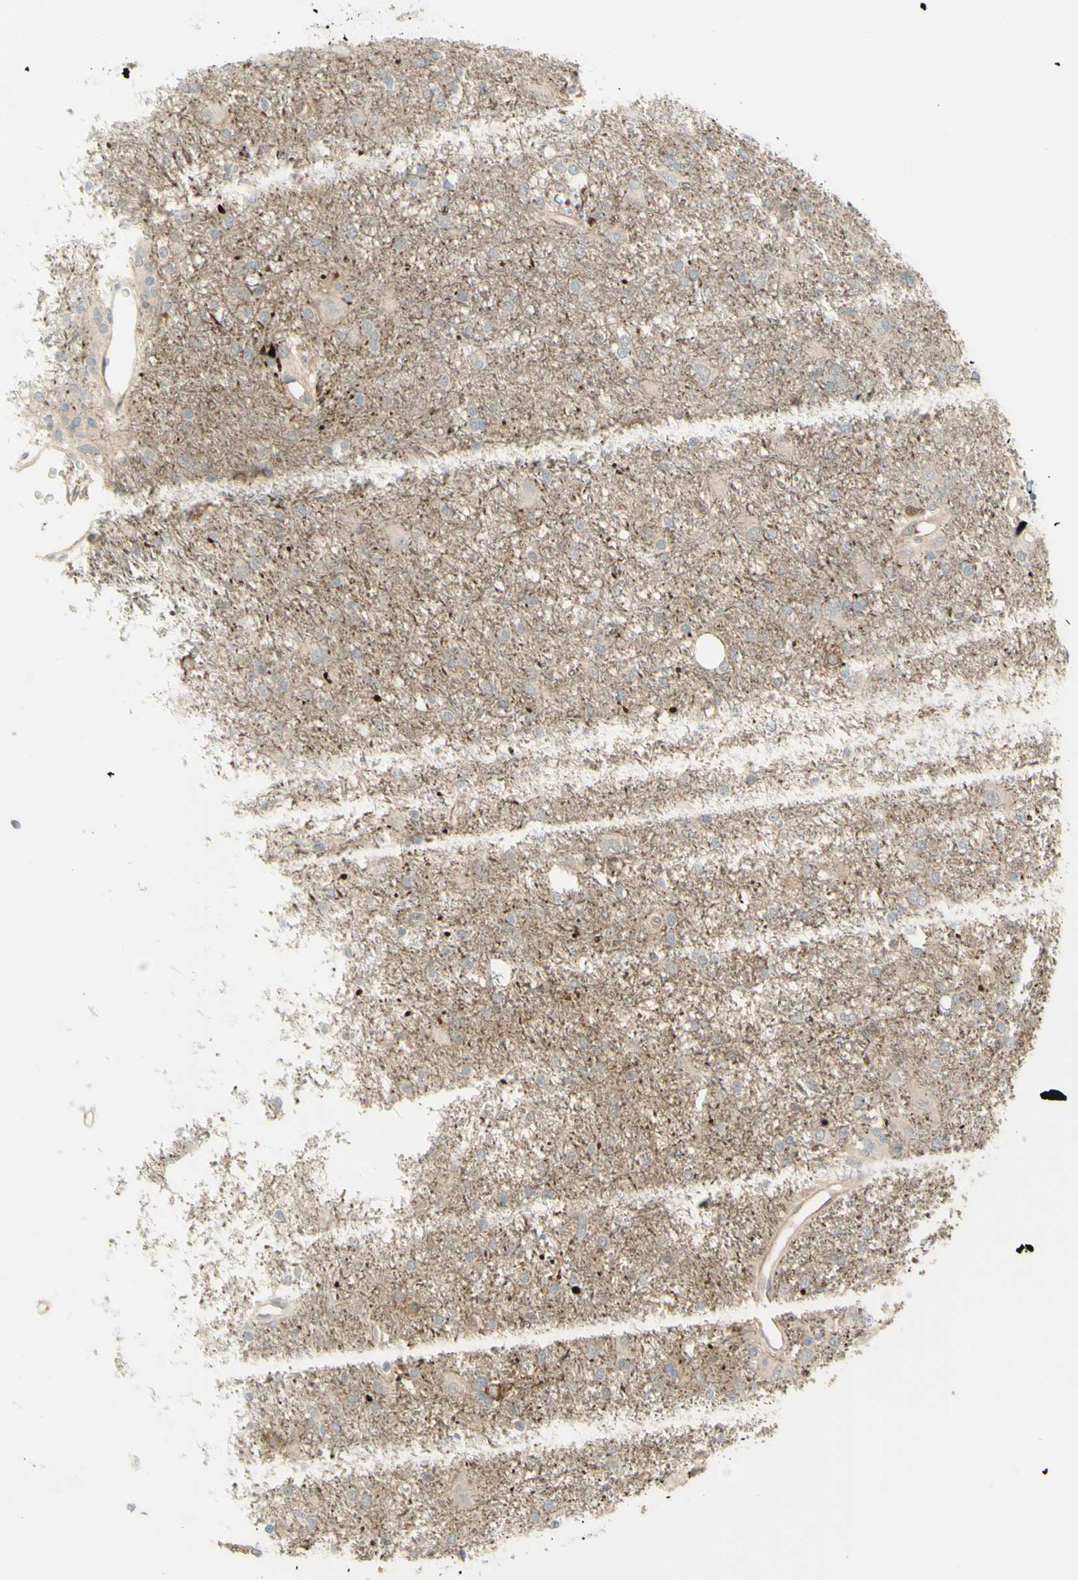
{"staining": {"intensity": "negative", "quantity": "none", "location": "none"}, "tissue": "glioma", "cell_type": "Tumor cells", "image_type": "cancer", "snomed": [{"axis": "morphology", "description": "Glioma, malignant, High grade"}, {"axis": "topography", "description": "Brain"}], "caption": "Immunohistochemistry histopathology image of neoplastic tissue: malignant glioma (high-grade) stained with DAB (3,3'-diaminobenzidine) reveals no significant protein expression in tumor cells.", "gene": "ANGPT2", "patient": {"sex": "female", "age": 59}}